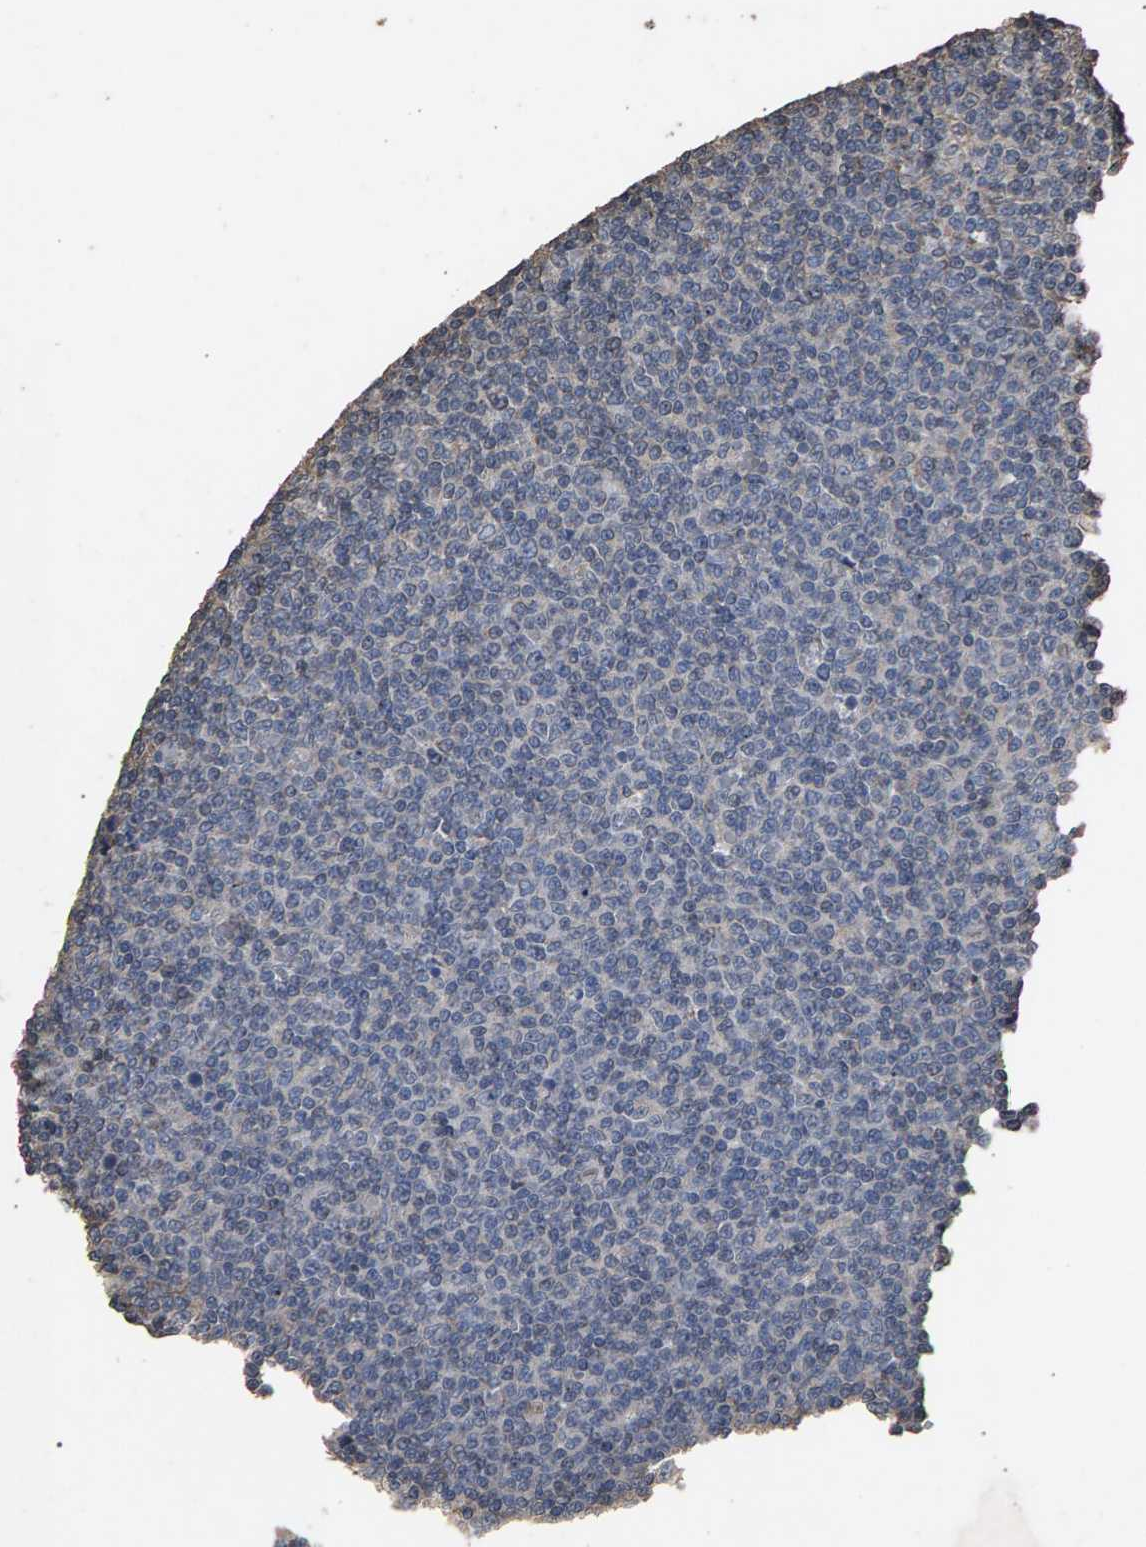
{"staining": {"intensity": "negative", "quantity": "none", "location": "none"}, "tissue": "lymphoma", "cell_type": "Tumor cells", "image_type": "cancer", "snomed": [{"axis": "morphology", "description": "Malignant lymphoma, non-Hodgkin's type, Low grade"}, {"axis": "topography", "description": "Spleen"}], "caption": "IHC histopathology image of neoplastic tissue: human lymphoma stained with DAB shows no significant protein expression in tumor cells.", "gene": "HTRA3", "patient": {"sex": "female", "age": 50}}